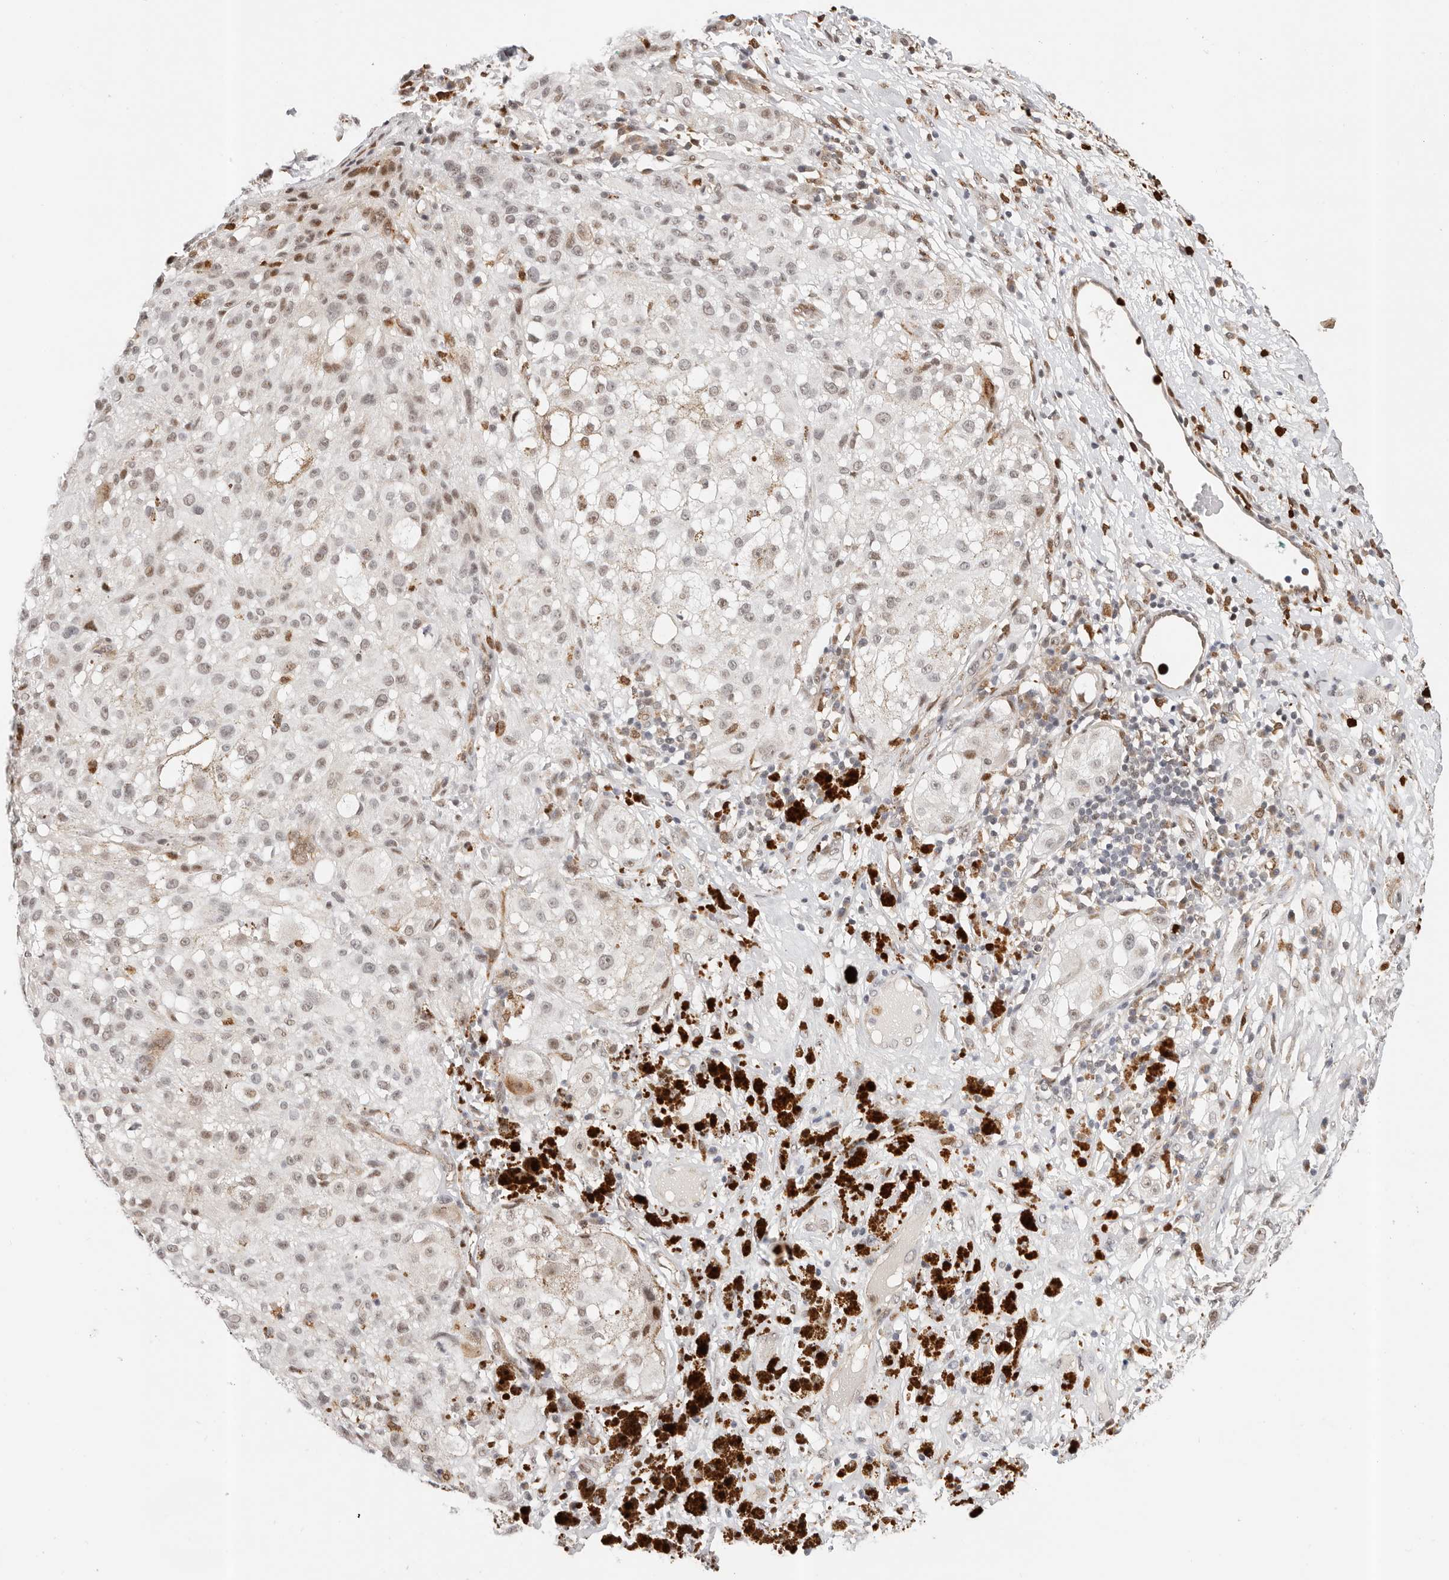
{"staining": {"intensity": "weak", "quantity": ">75%", "location": "nuclear"}, "tissue": "melanoma", "cell_type": "Tumor cells", "image_type": "cancer", "snomed": [{"axis": "morphology", "description": "Necrosis, NOS"}, {"axis": "morphology", "description": "Malignant melanoma, NOS"}, {"axis": "topography", "description": "Skin"}], "caption": "Protein expression analysis of malignant melanoma exhibits weak nuclear positivity in approximately >75% of tumor cells. Nuclei are stained in blue.", "gene": "AFDN", "patient": {"sex": "female", "age": 87}}